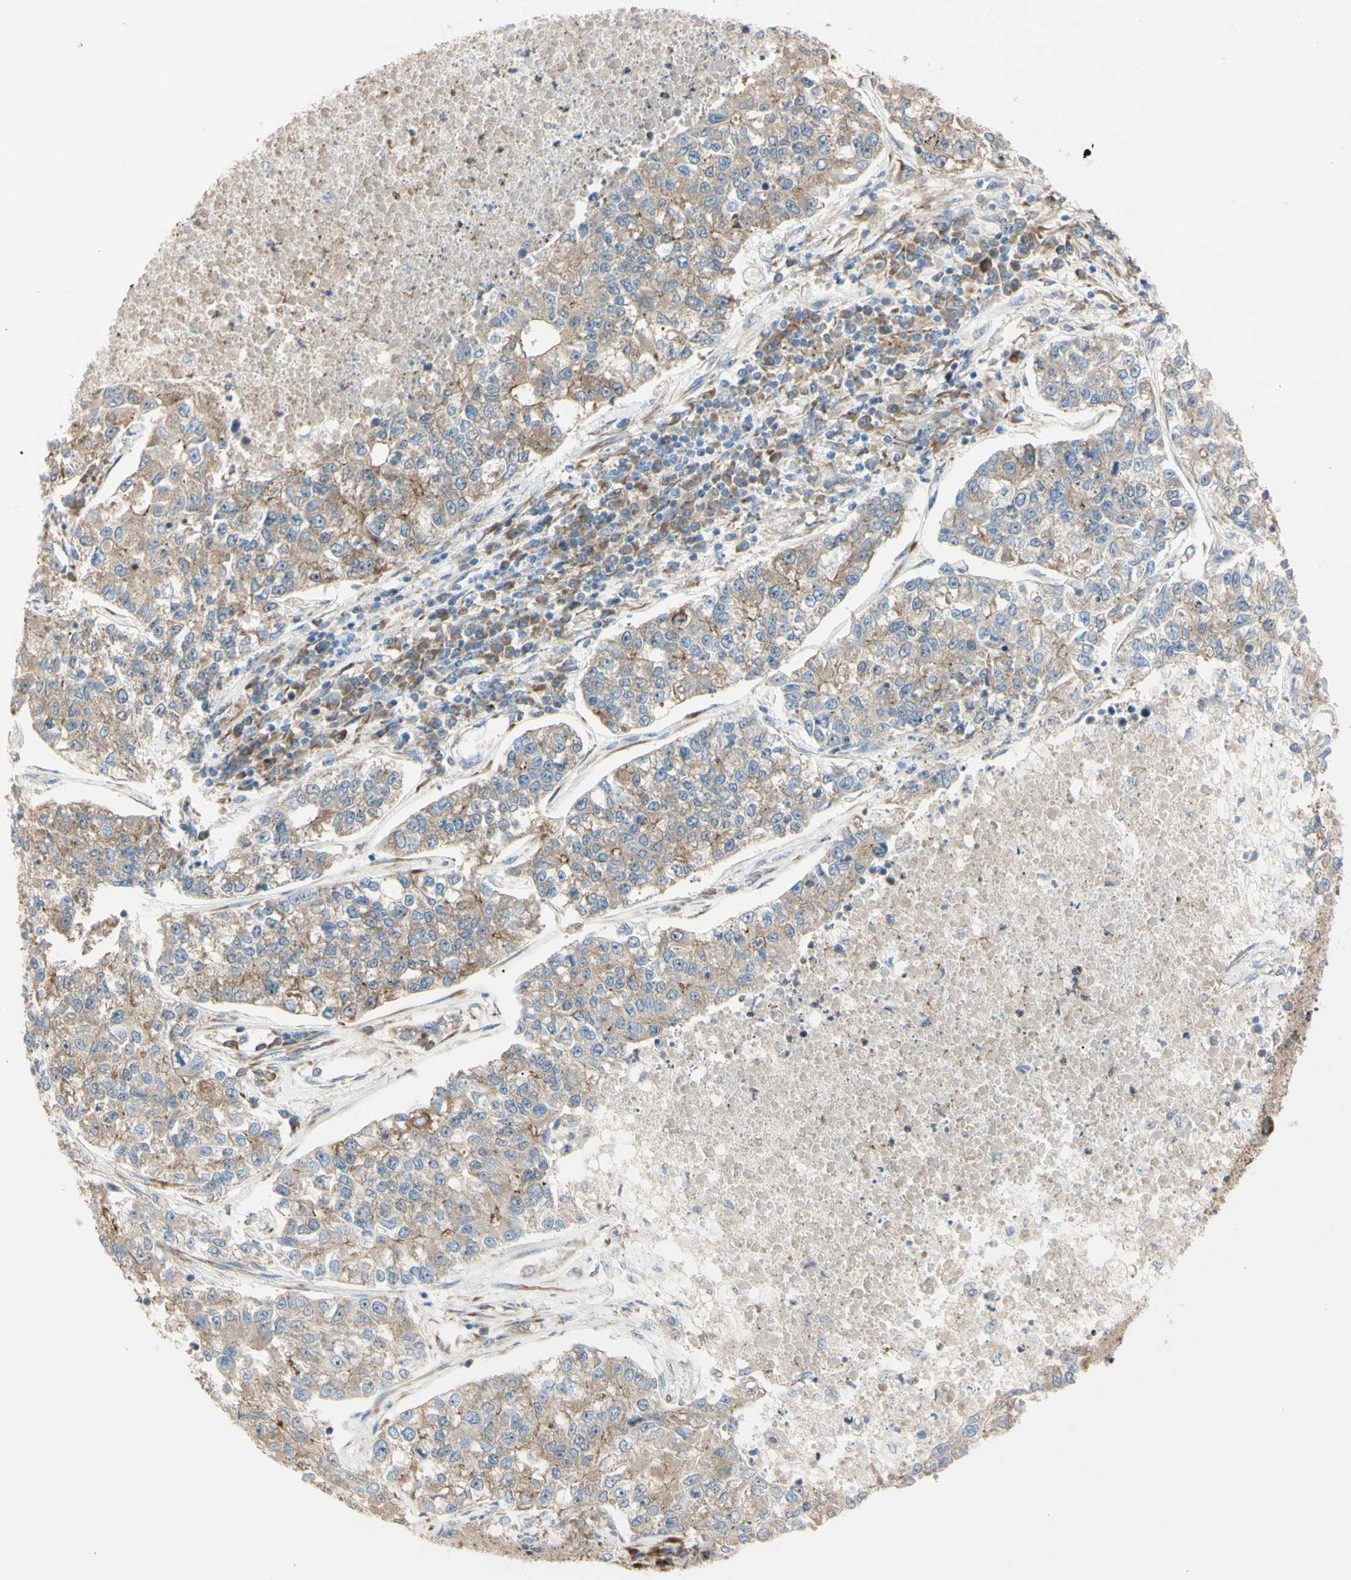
{"staining": {"intensity": "weak", "quantity": ">75%", "location": "cytoplasmic/membranous"}, "tissue": "lung cancer", "cell_type": "Tumor cells", "image_type": "cancer", "snomed": [{"axis": "morphology", "description": "Adenocarcinoma, NOS"}, {"axis": "topography", "description": "Lung"}], "caption": "Tumor cells demonstrate weak cytoplasmic/membranous positivity in about >75% of cells in lung cancer.", "gene": "EIF5A", "patient": {"sex": "male", "age": 49}}